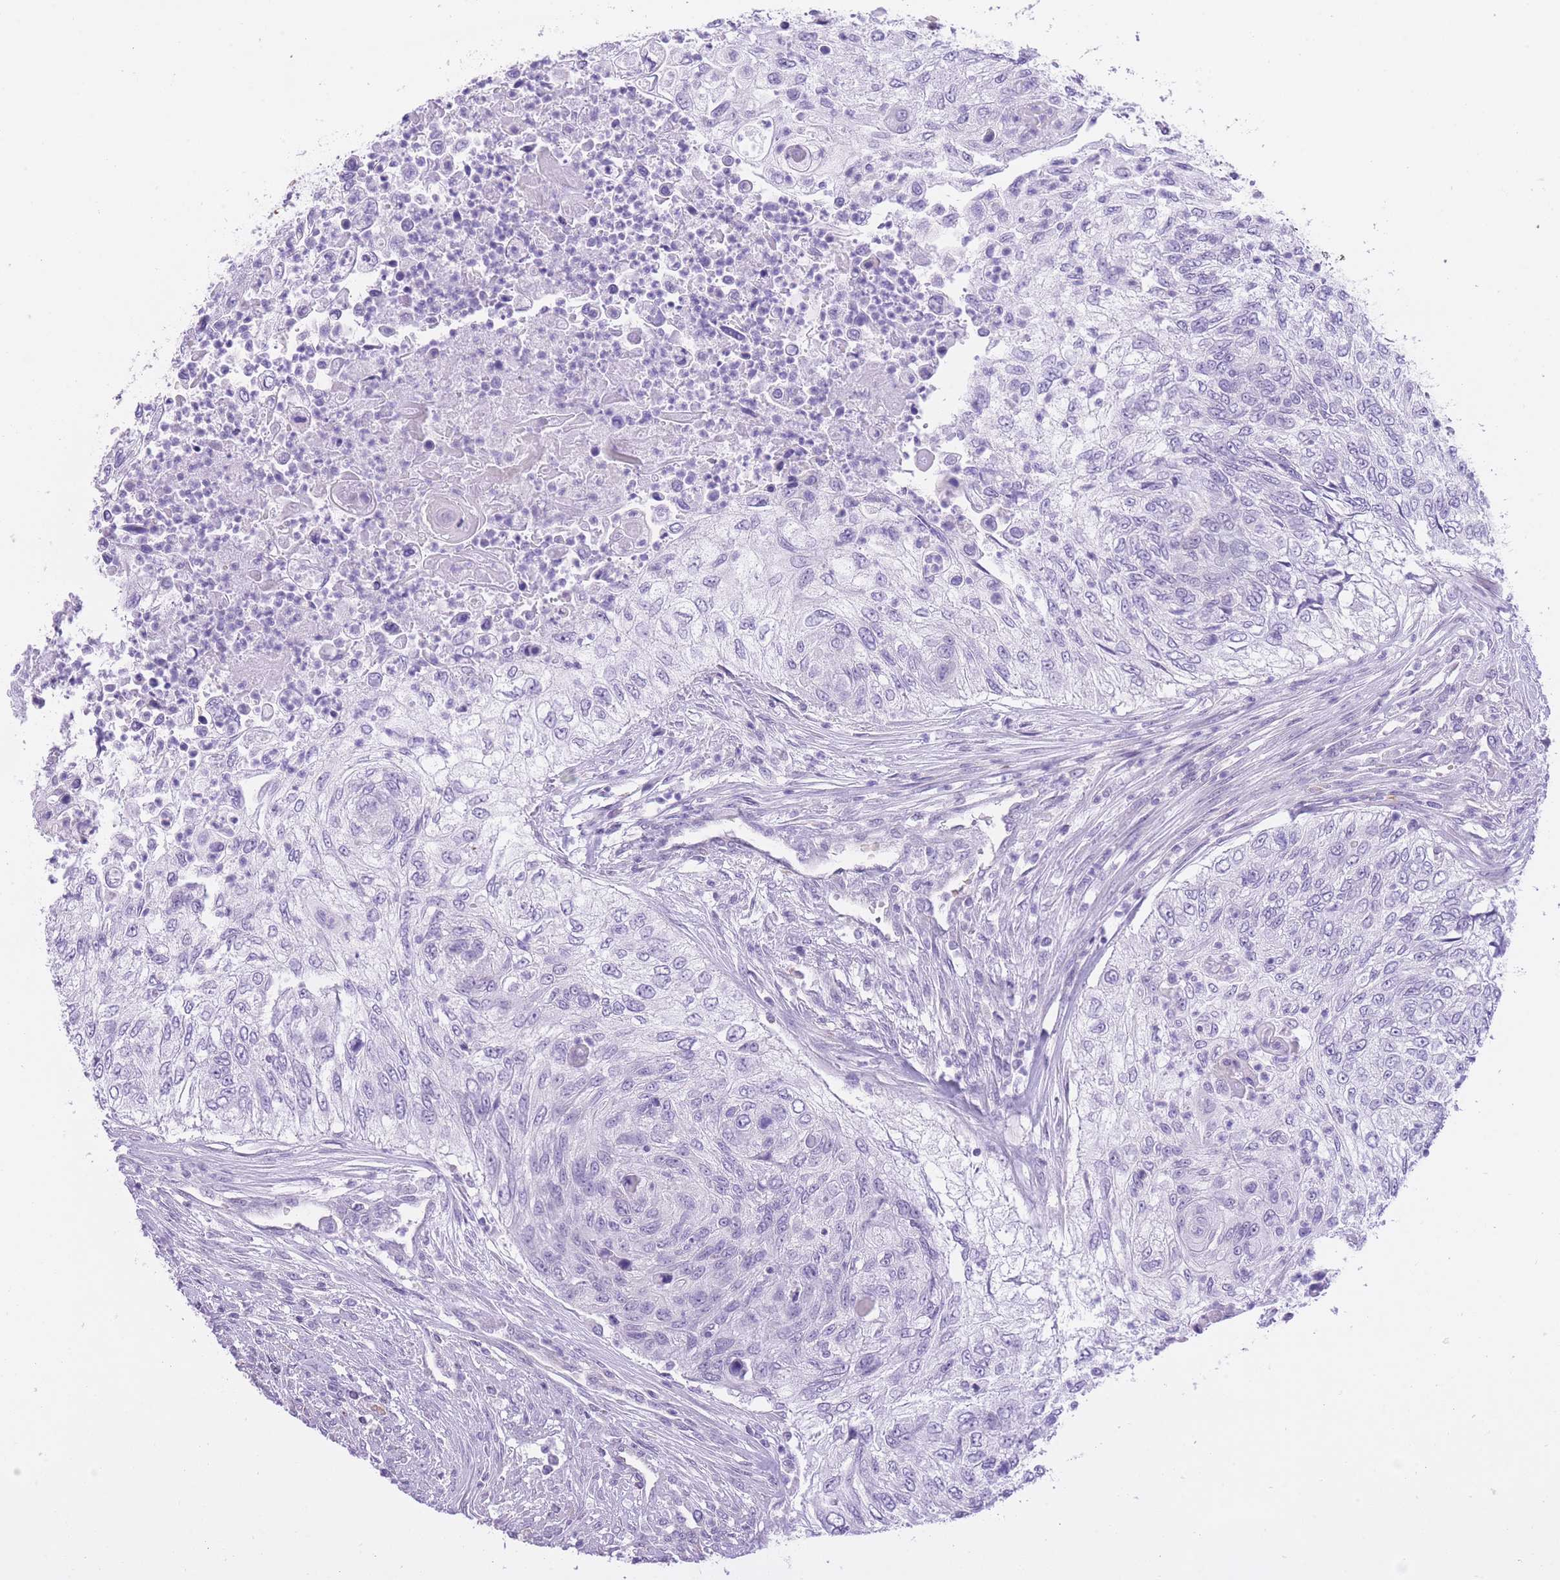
{"staining": {"intensity": "negative", "quantity": "none", "location": "none"}, "tissue": "urothelial cancer", "cell_type": "Tumor cells", "image_type": "cancer", "snomed": [{"axis": "morphology", "description": "Urothelial carcinoma, High grade"}, {"axis": "topography", "description": "Urinary bladder"}], "caption": "The immunohistochemistry micrograph has no significant expression in tumor cells of high-grade urothelial carcinoma tissue.", "gene": "MEIOSIN", "patient": {"sex": "female", "age": 60}}